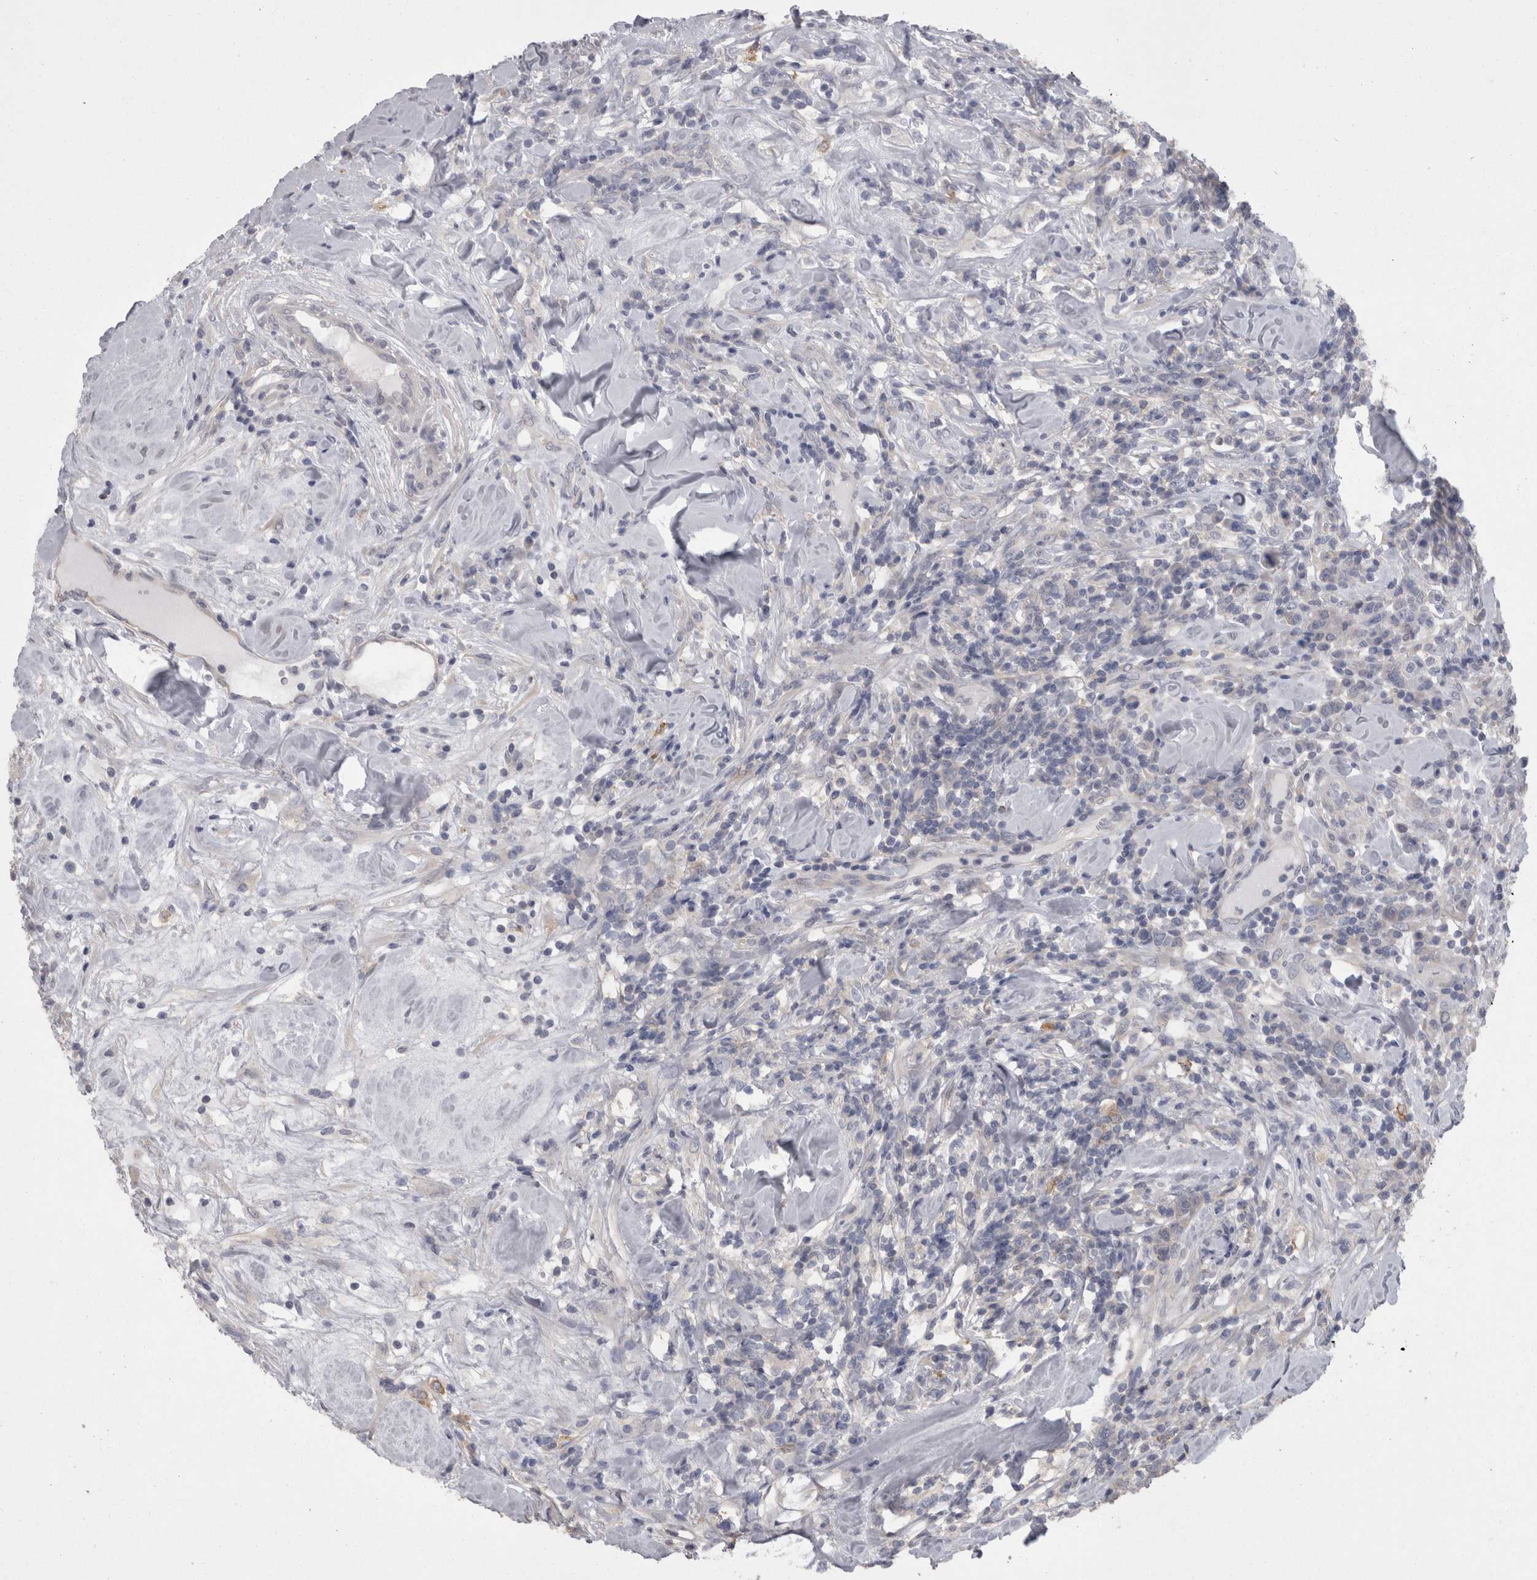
{"staining": {"intensity": "negative", "quantity": "none", "location": "none"}, "tissue": "breast cancer", "cell_type": "Tumor cells", "image_type": "cancer", "snomed": [{"axis": "morphology", "description": "Duct carcinoma"}, {"axis": "topography", "description": "Breast"}], "caption": "Human infiltrating ductal carcinoma (breast) stained for a protein using IHC demonstrates no positivity in tumor cells.", "gene": "CAMK2D", "patient": {"sex": "female", "age": 37}}